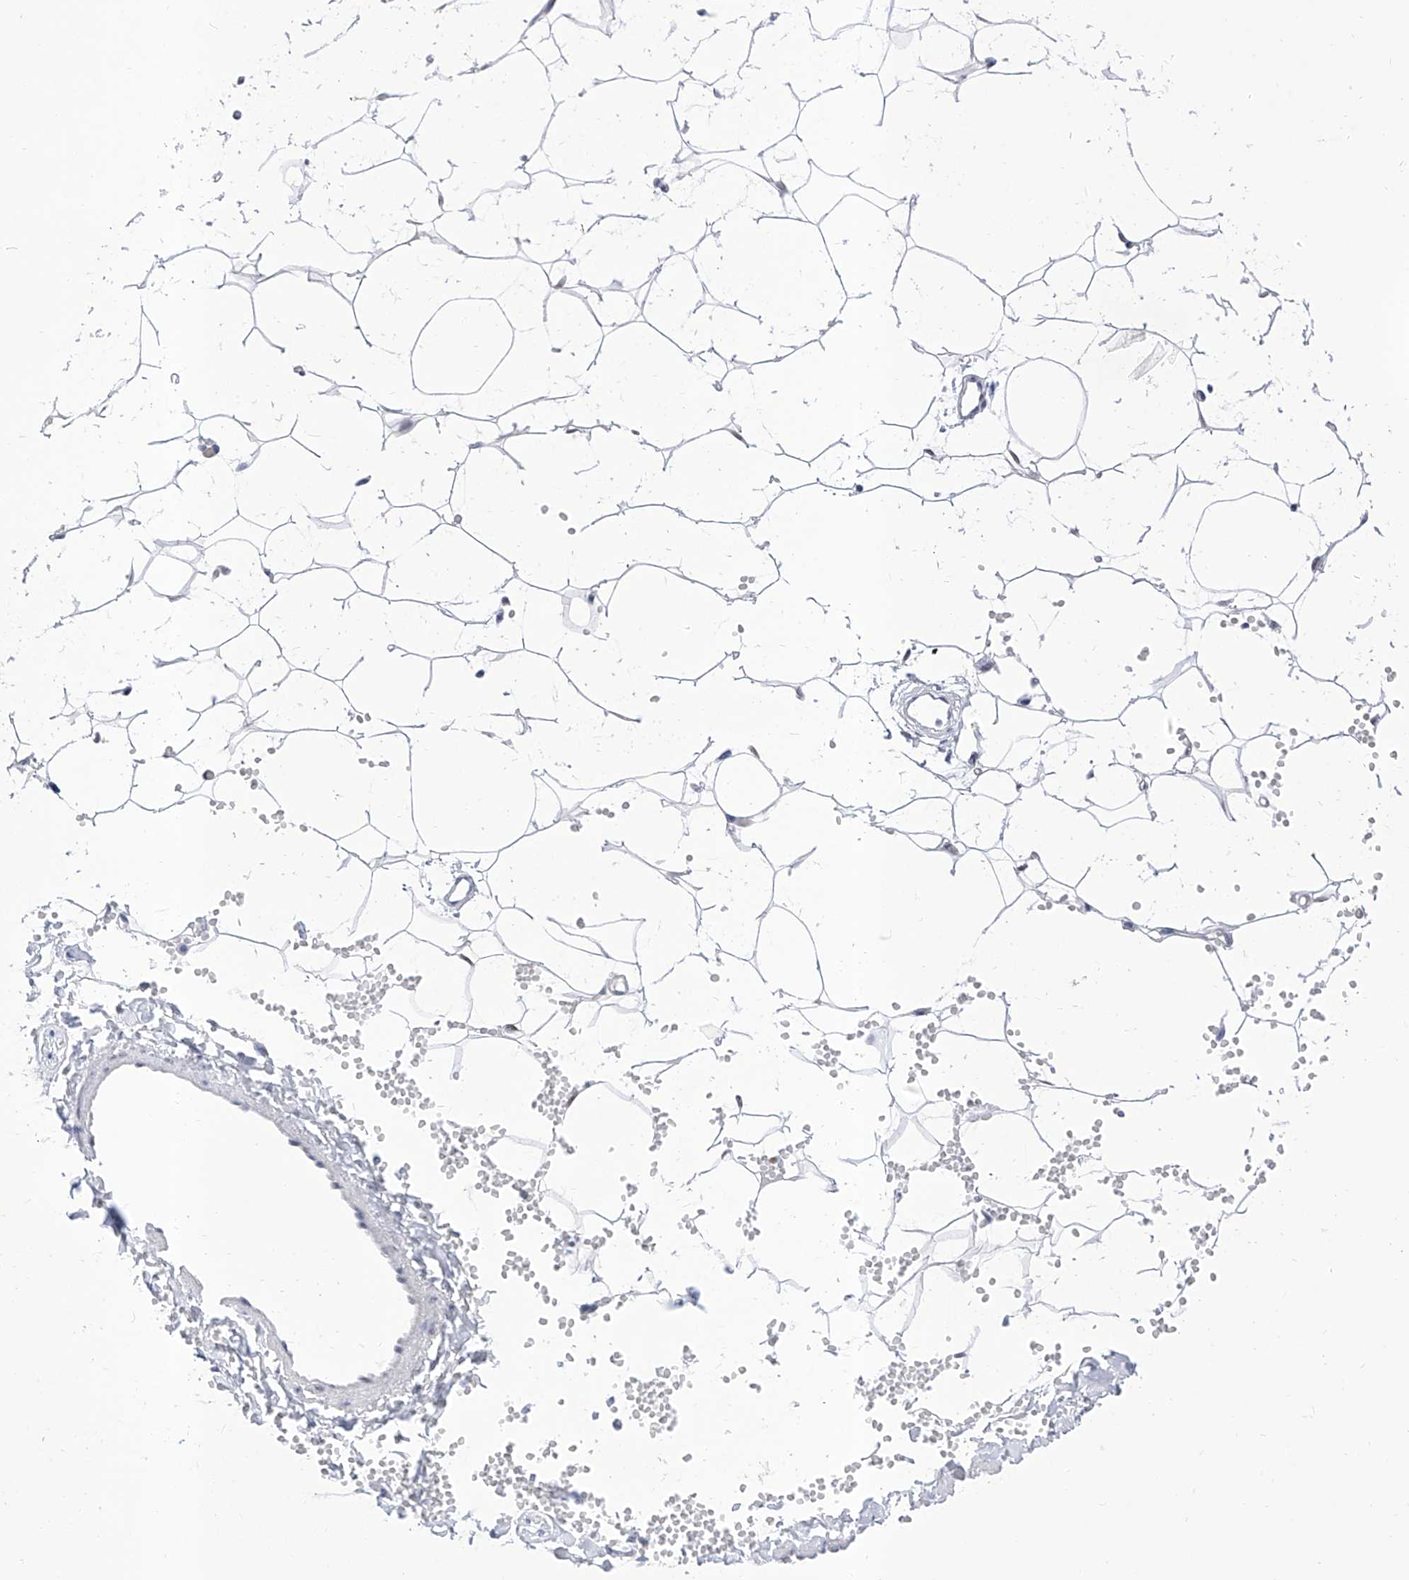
{"staining": {"intensity": "negative", "quantity": "none", "location": "none"}, "tissue": "adipose tissue", "cell_type": "Adipocytes", "image_type": "normal", "snomed": [{"axis": "morphology", "description": "Normal tissue, NOS"}, {"axis": "topography", "description": "Breast"}], "caption": "Immunohistochemistry photomicrograph of benign human adipose tissue stained for a protein (brown), which reveals no staining in adipocytes. Brightfield microscopy of immunohistochemistry (IHC) stained with DAB (brown) and hematoxylin (blue), captured at high magnification.", "gene": "ATN1", "patient": {"sex": "female", "age": 23}}